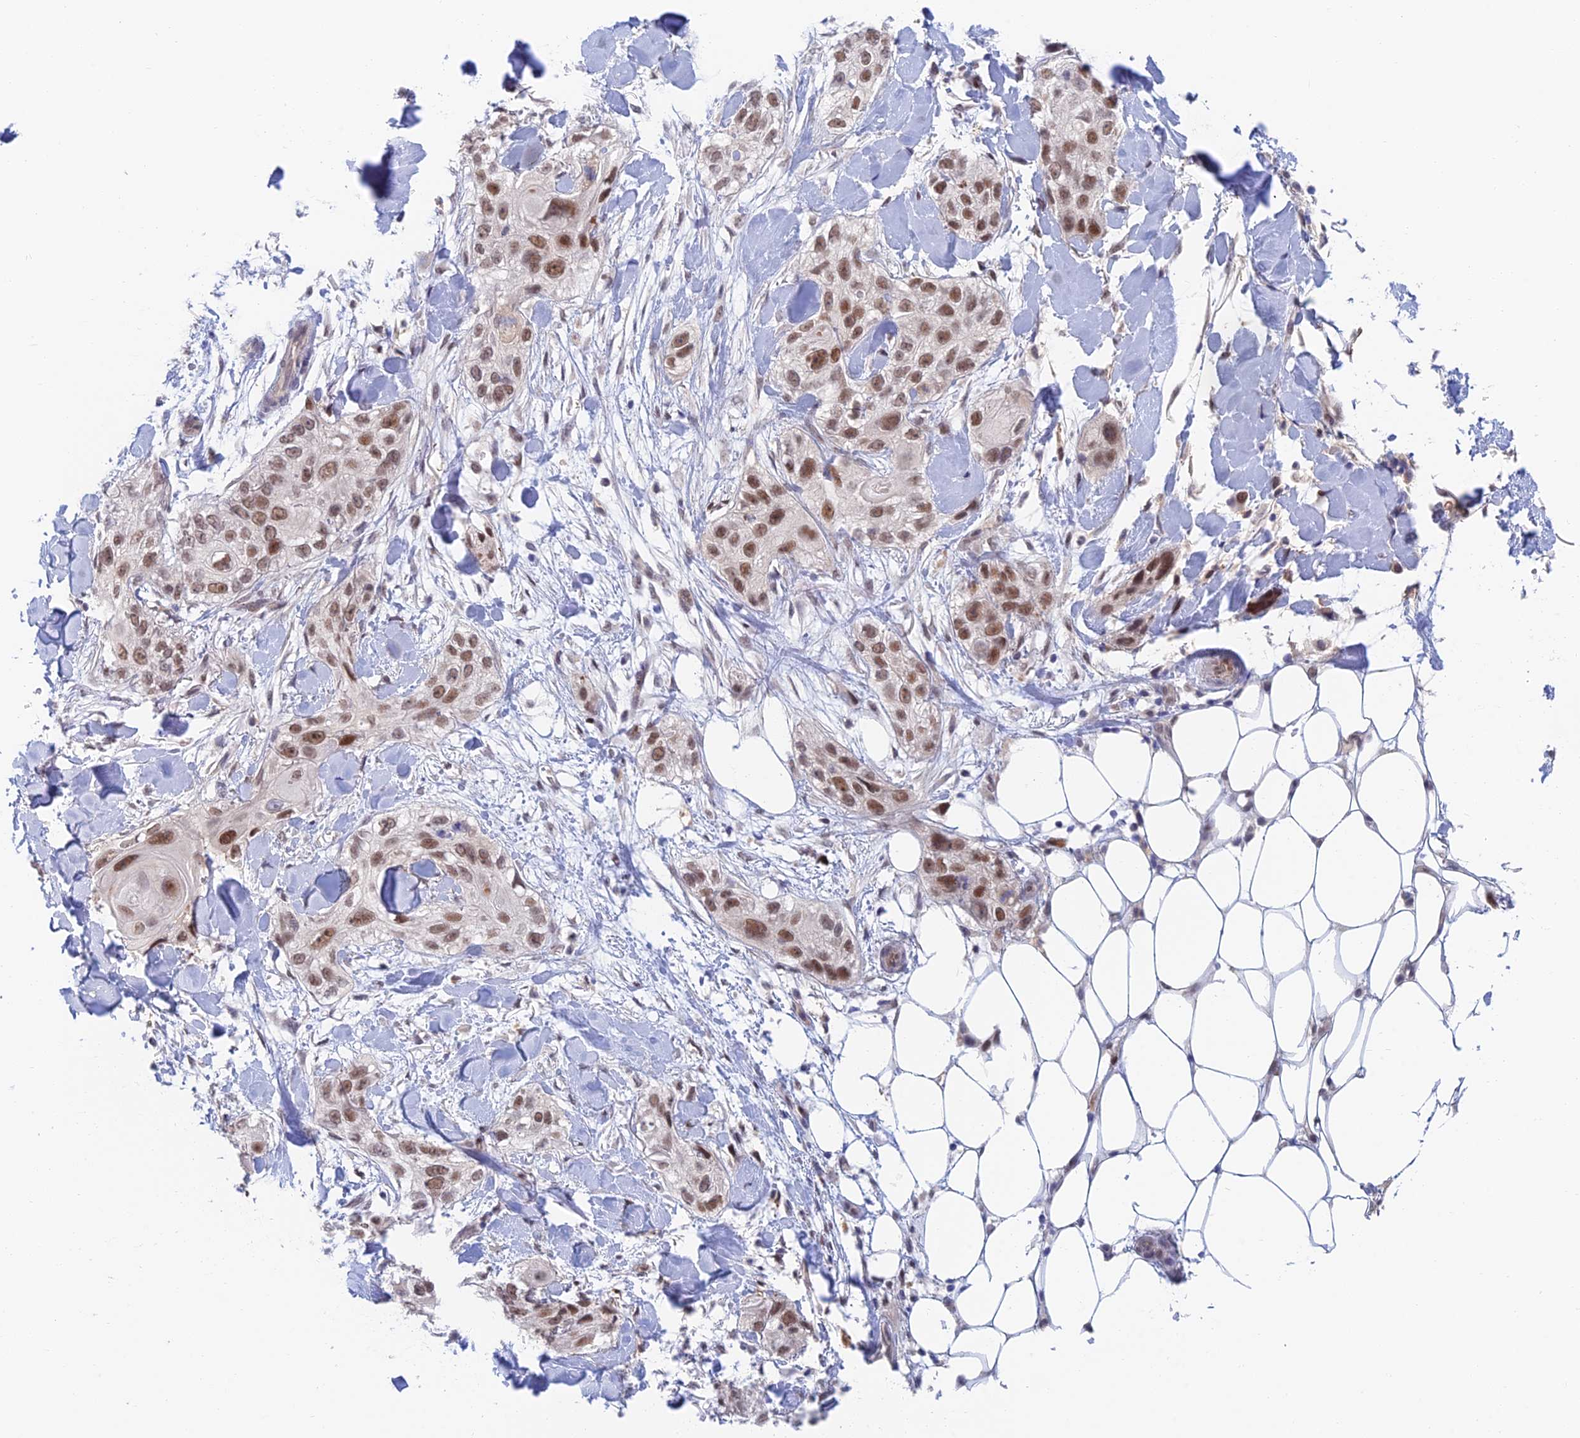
{"staining": {"intensity": "moderate", "quantity": ">75%", "location": "nuclear"}, "tissue": "skin cancer", "cell_type": "Tumor cells", "image_type": "cancer", "snomed": [{"axis": "morphology", "description": "Normal tissue, NOS"}, {"axis": "morphology", "description": "Squamous cell carcinoma, NOS"}, {"axis": "topography", "description": "Skin"}], "caption": "Tumor cells display medium levels of moderate nuclear expression in about >75% of cells in skin squamous cell carcinoma. The staining was performed using DAB, with brown indicating positive protein expression. Nuclei are stained blue with hematoxylin.", "gene": "ZUP1", "patient": {"sex": "male", "age": 72}}